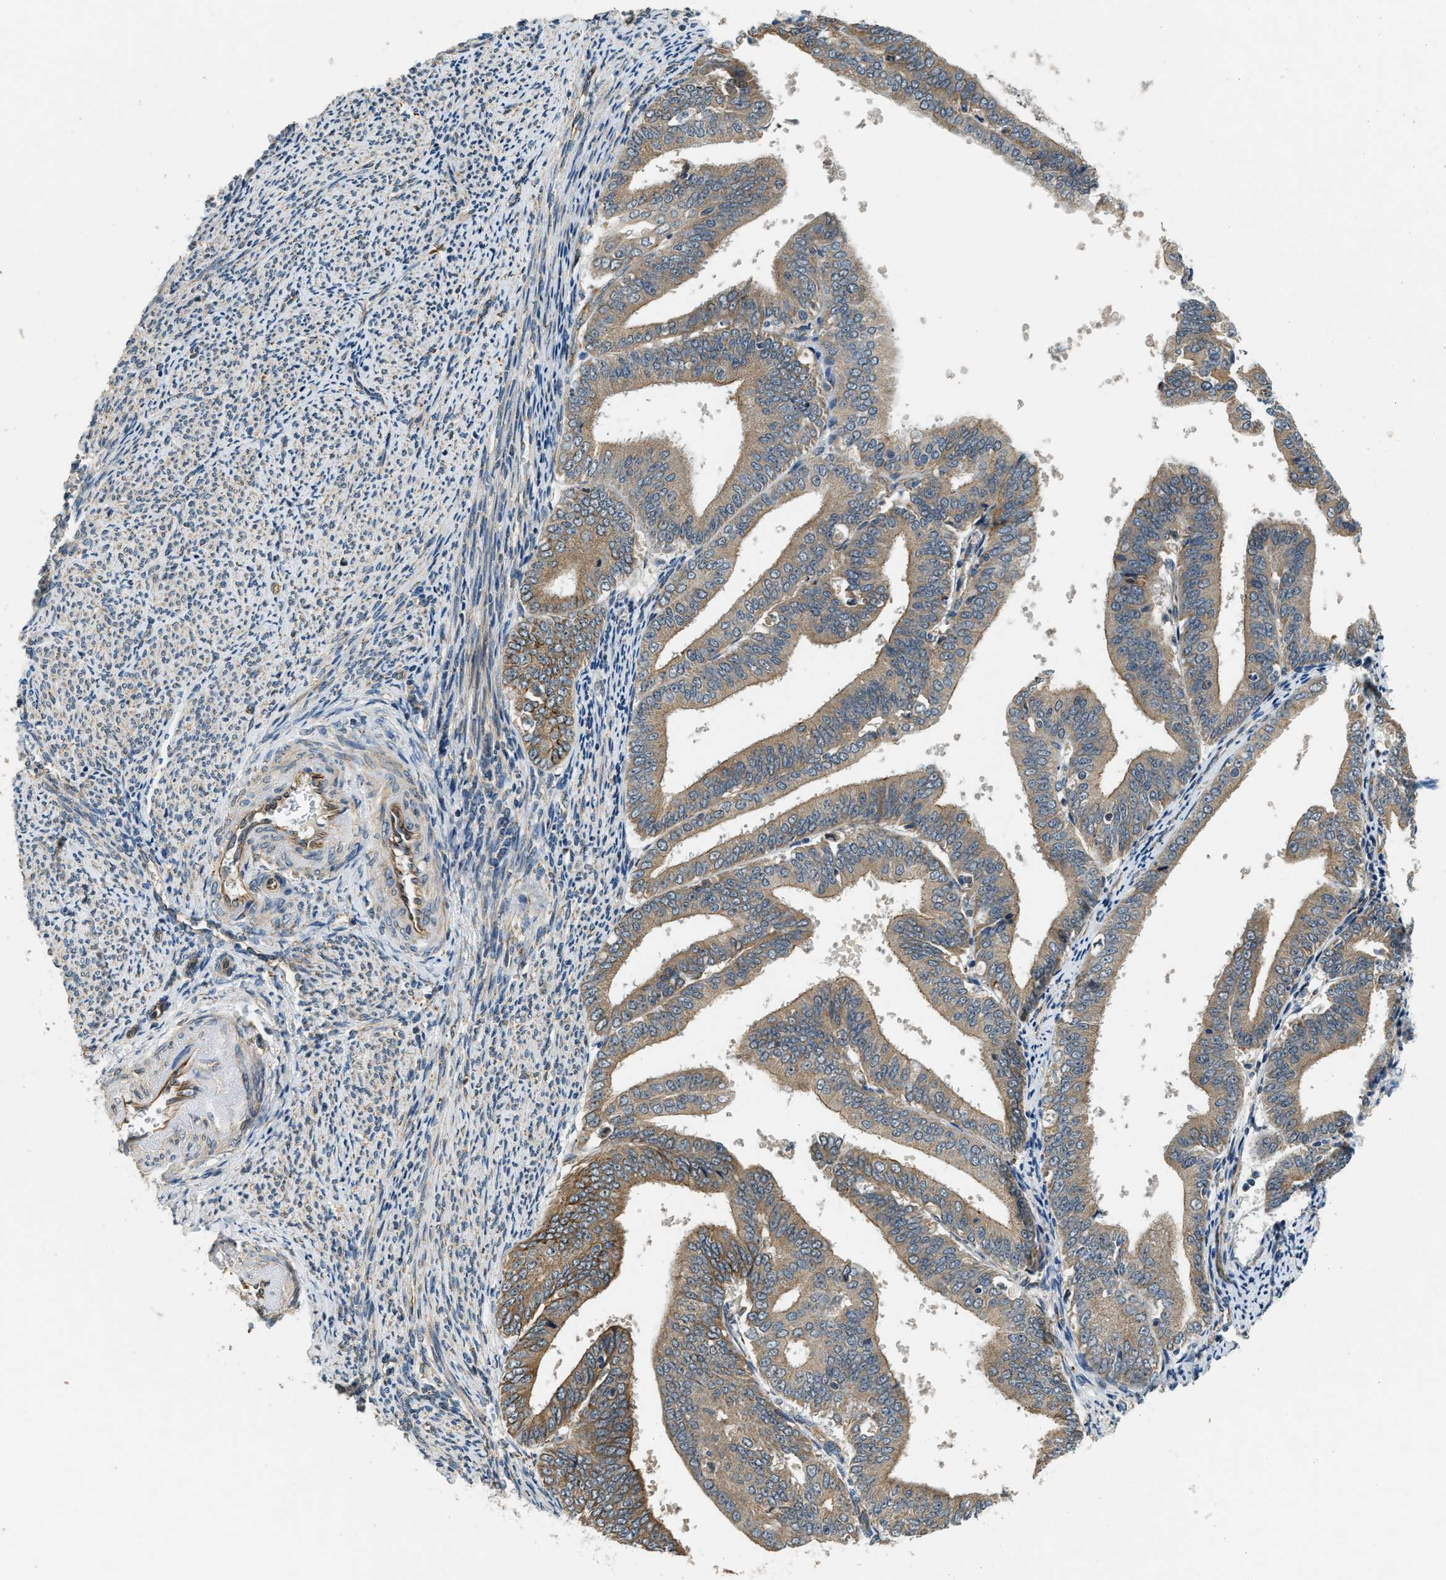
{"staining": {"intensity": "moderate", "quantity": ">75%", "location": "cytoplasmic/membranous"}, "tissue": "endometrial cancer", "cell_type": "Tumor cells", "image_type": "cancer", "snomed": [{"axis": "morphology", "description": "Adenocarcinoma, NOS"}, {"axis": "topography", "description": "Endometrium"}], "caption": "Human endometrial cancer (adenocarcinoma) stained with a brown dye demonstrates moderate cytoplasmic/membranous positive staining in approximately >75% of tumor cells.", "gene": "ALOX12", "patient": {"sex": "female", "age": 63}}